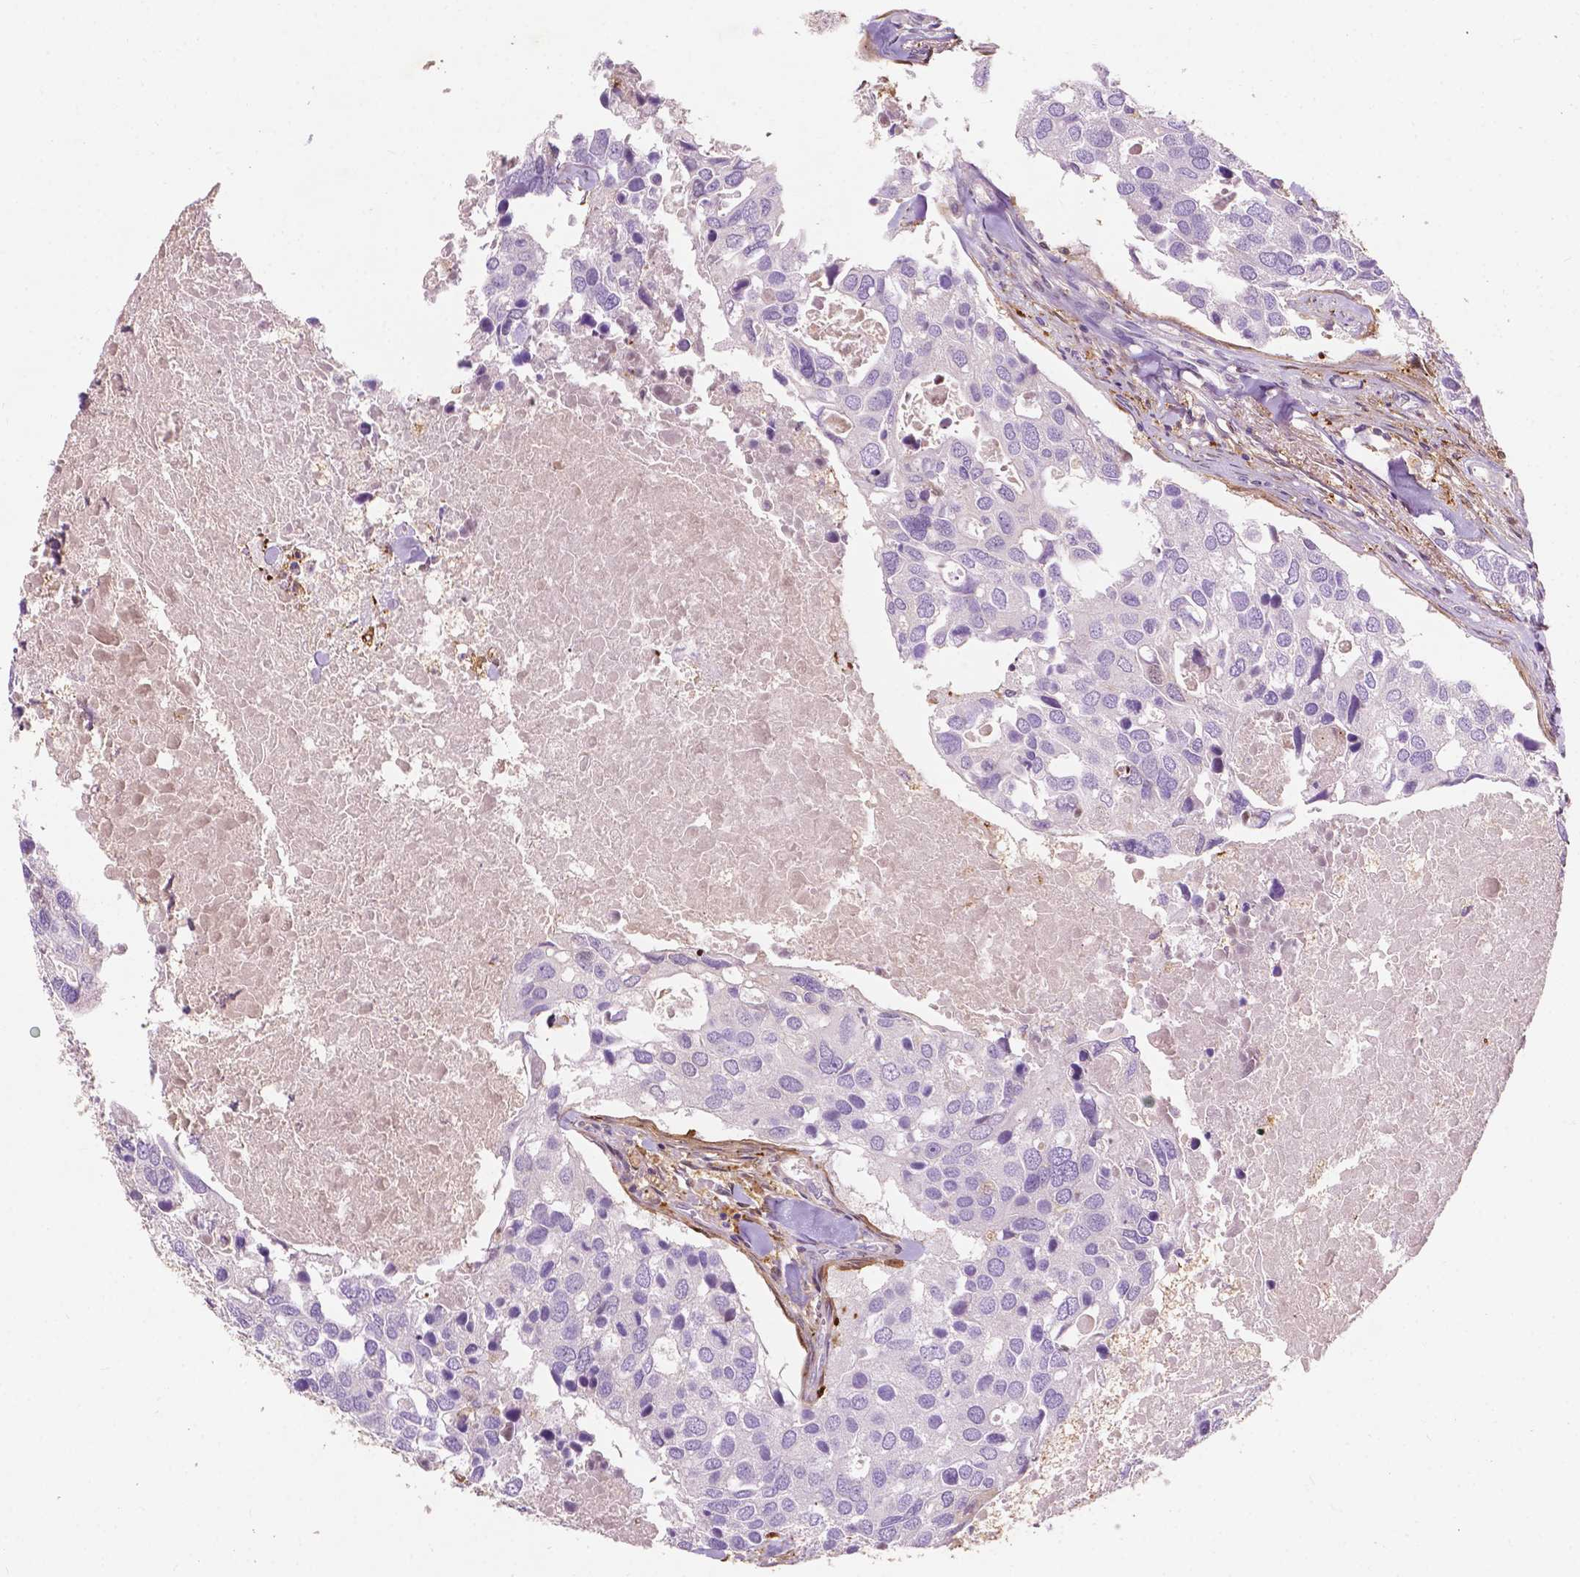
{"staining": {"intensity": "negative", "quantity": "none", "location": "none"}, "tissue": "breast cancer", "cell_type": "Tumor cells", "image_type": "cancer", "snomed": [{"axis": "morphology", "description": "Duct carcinoma"}, {"axis": "topography", "description": "Breast"}], "caption": "IHC histopathology image of neoplastic tissue: breast cancer (invasive ductal carcinoma) stained with DAB (3,3'-diaminobenzidine) exhibits no significant protein positivity in tumor cells.", "gene": "GPR37", "patient": {"sex": "female", "age": 83}}